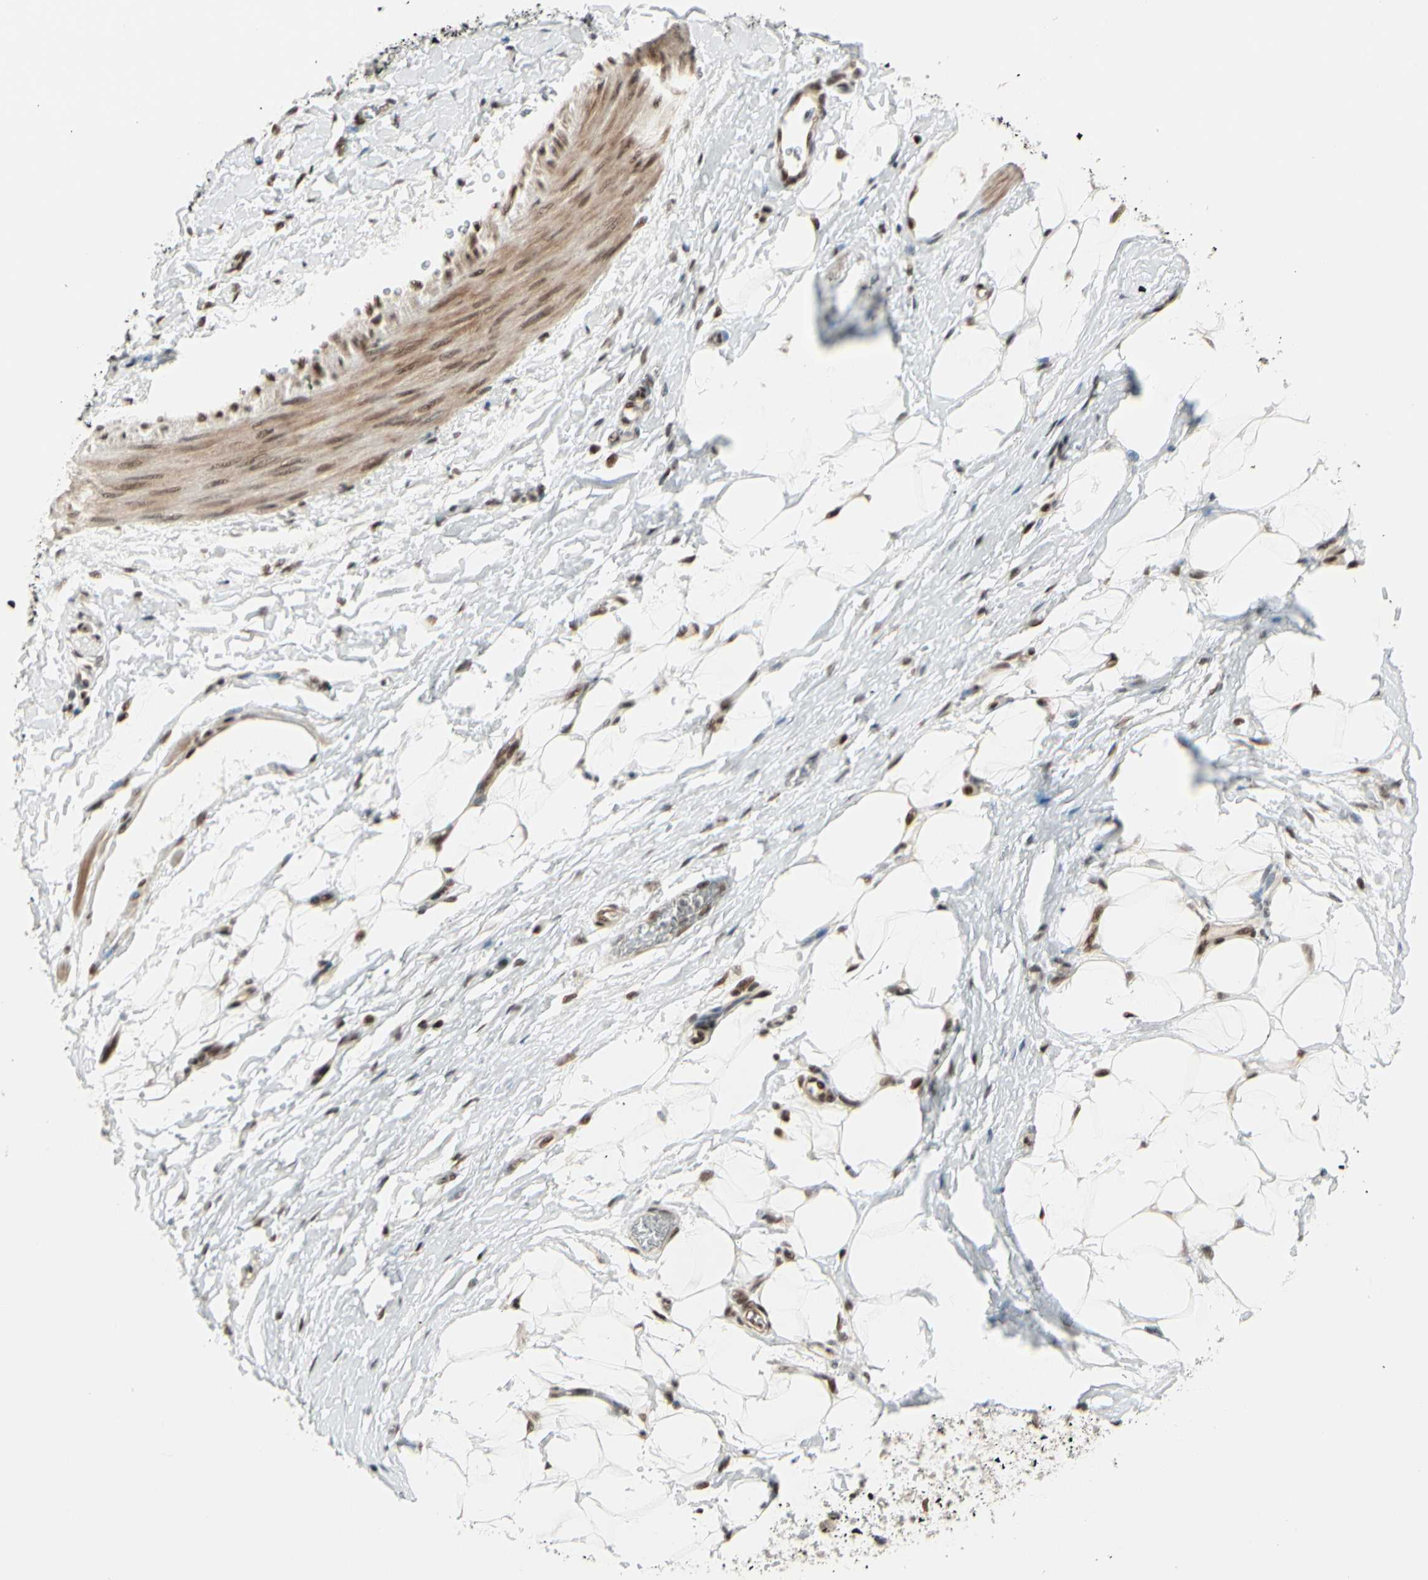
{"staining": {"intensity": "moderate", "quantity": ">75%", "location": "nuclear"}, "tissue": "adipose tissue", "cell_type": "Adipocytes", "image_type": "normal", "snomed": [{"axis": "morphology", "description": "Normal tissue, NOS"}, {"axis": "morphology", "description": "Urothelial carcinoma, High grade"}, {"axis": "topography", "description": "Vascular tissue"}, {"axis": "topography", "description": "Urinary bladder"}], "caption": "Brown immunohistochemical staining in unremarkable adipose tissue shows moderate nuclear expression in about >75% of adipocytes.", "gene": "CHAMP1", "patient": {"sex": "female", "age": 56}}